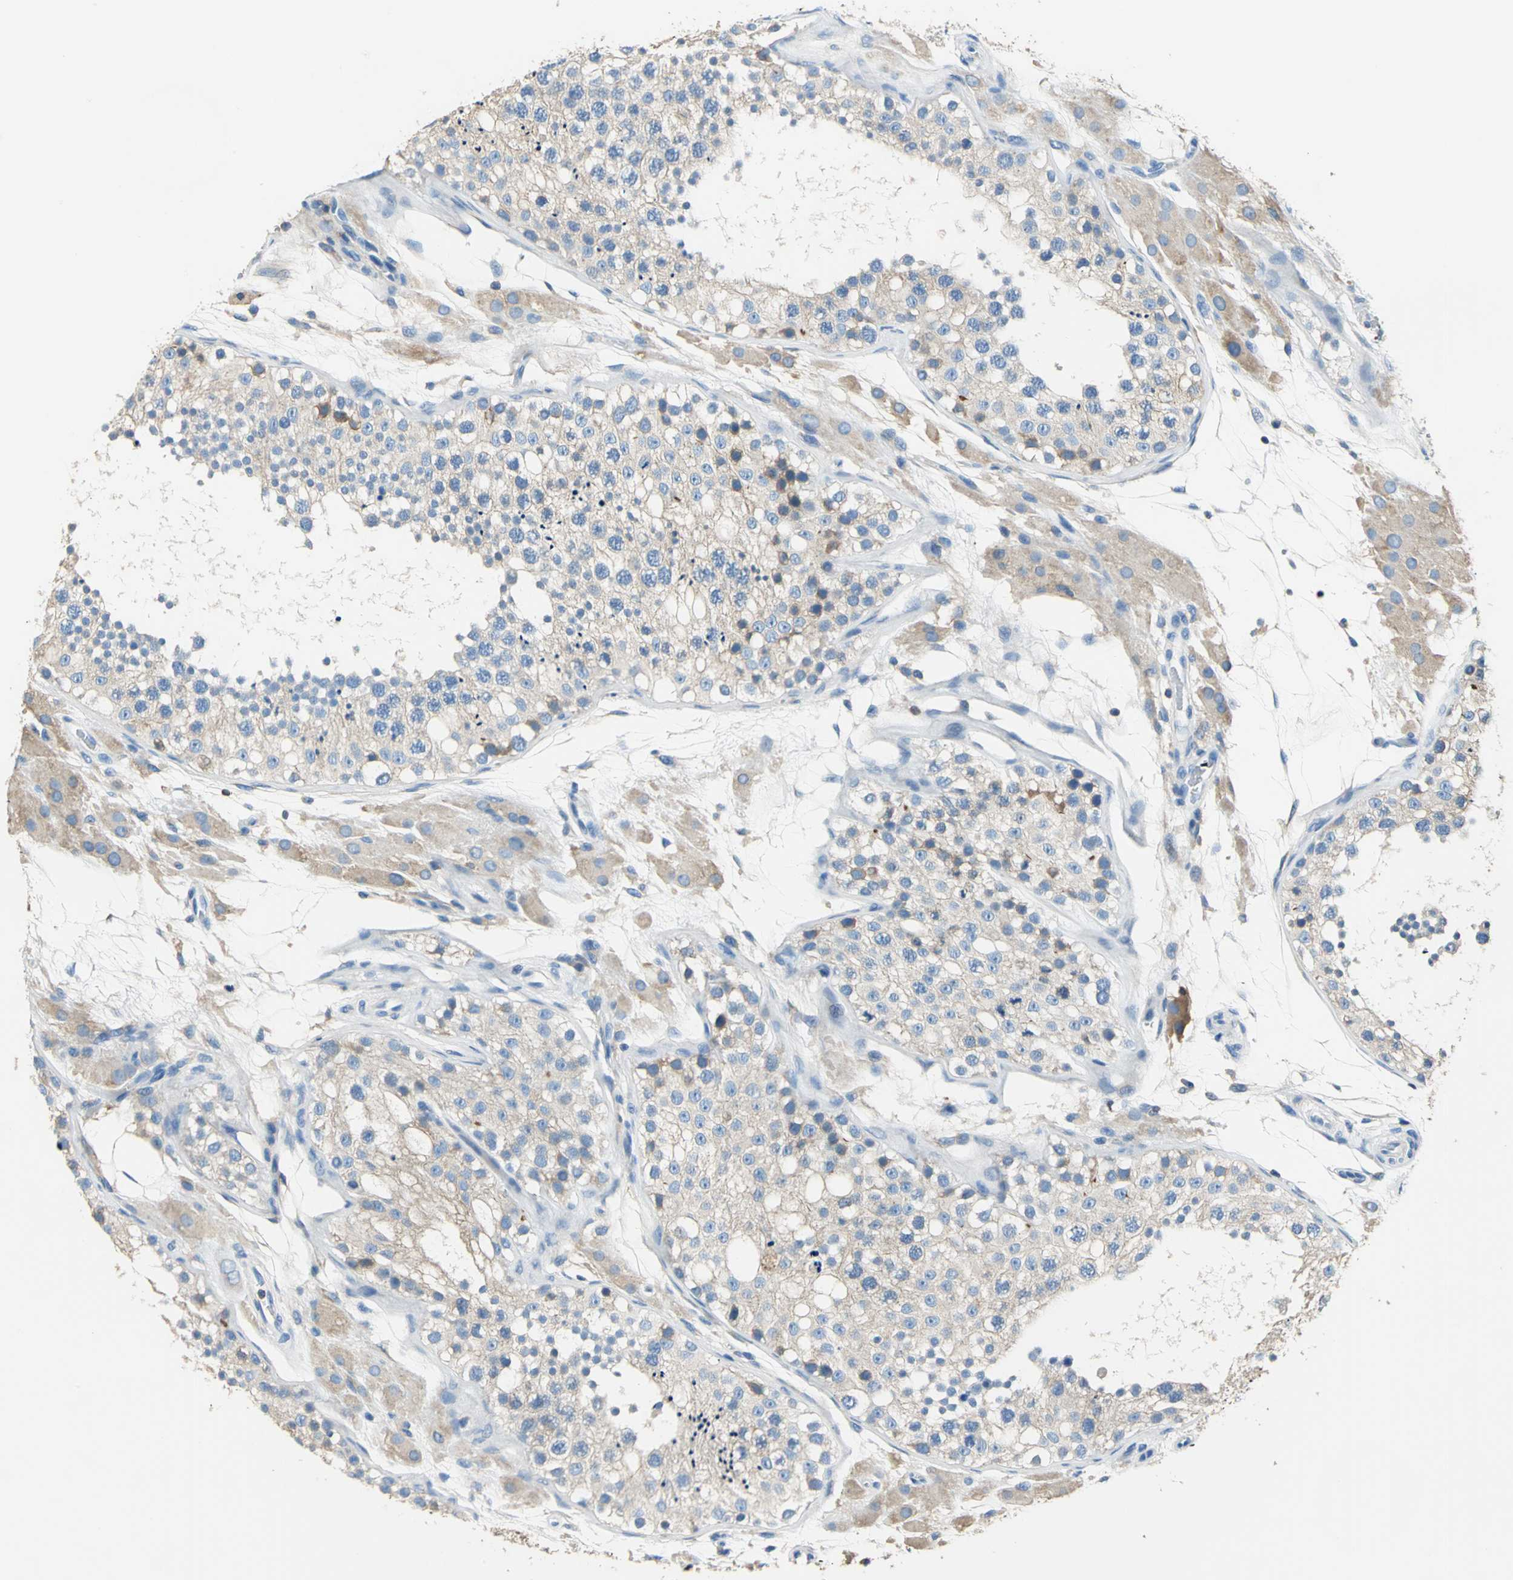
{"staining": {"intensity": "weak", "quantity": ">75%", "location": "cytoplasmic/membranous"}, "tissue": "testis", "cell_type": "Cells in seminiferous ducts", "image_type": "normal", "snomed": [{"axis": "morphology", "description": "Normal tissue, NOS"}, {"axis": "topography", "description": "Testis"}], "caption": "An immunohistochemistry image of normal tissue is shown. Protein staining in brown labels weak cytoplasmic/membranous positivity in testis within cells in seminiferous ducts.", "gene": "SEPTIN11", "patient": {"sex": "male", "age": 26}}